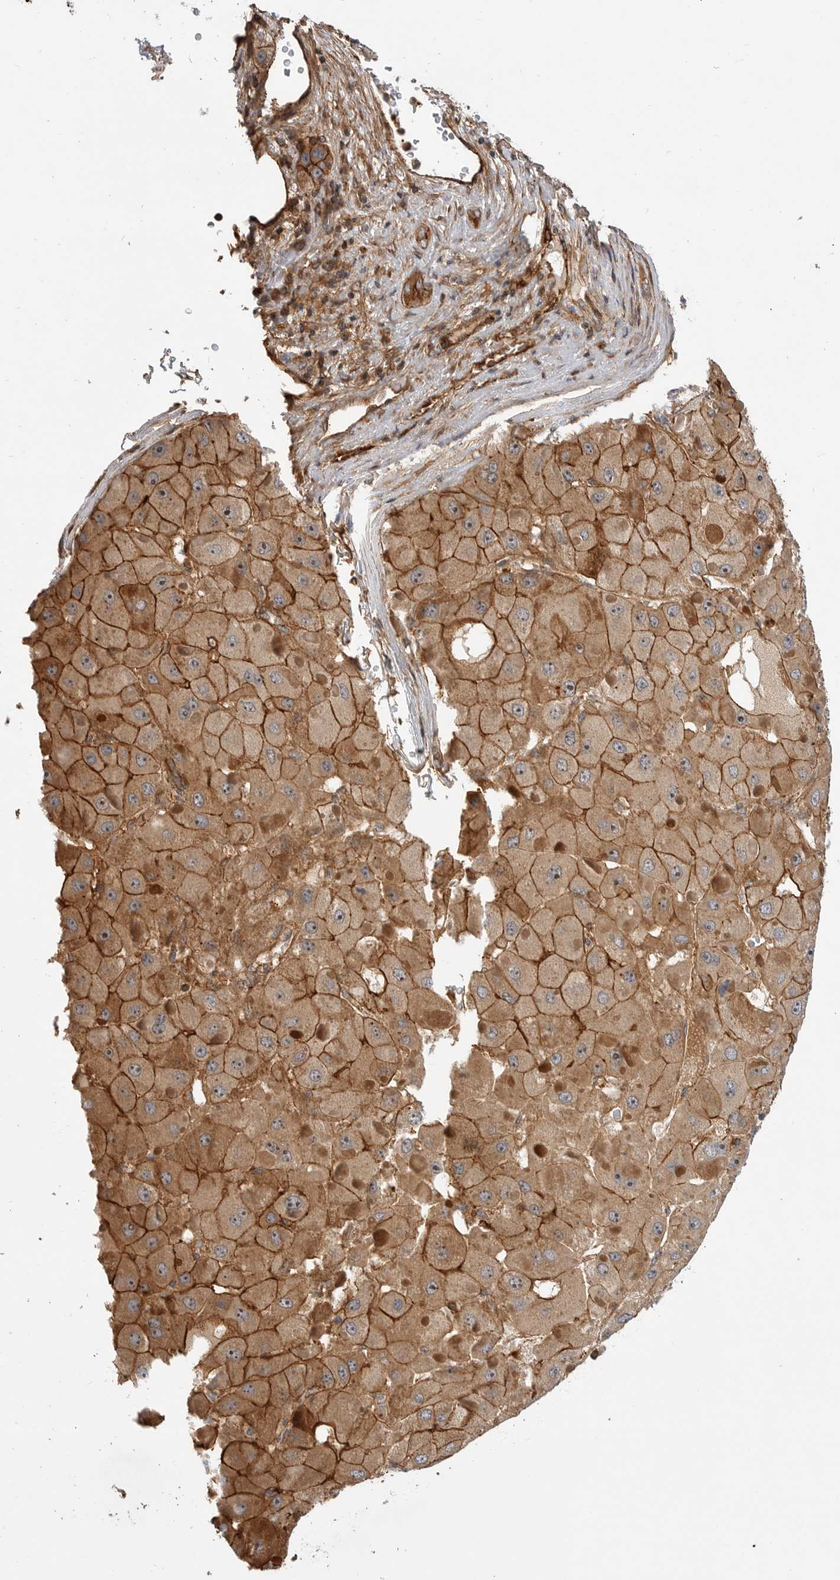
{"staining": {"intensity": "moderate", "quantity": ">75%", "location": "cytoplasmic/membranous,nuclear"}, "tissue": "liver cancer", "cell_type": "Tumor cells", "image_type": "cancer", "snomed": [{"axis": "morphology", "description": "Carcinoma, Hepatocellular, NOS"}, {"axis": "topography", "description": "Liver"}], "caption": "The micrograph displays staining of liver hepatocellular carcinoma, revealing moderate cytoplasmic/membranous and nuclear protein positivity (brown color) within tumor cells.", "gene": "GPATCH2", "patient": {"sex": "female", "age": 73}}